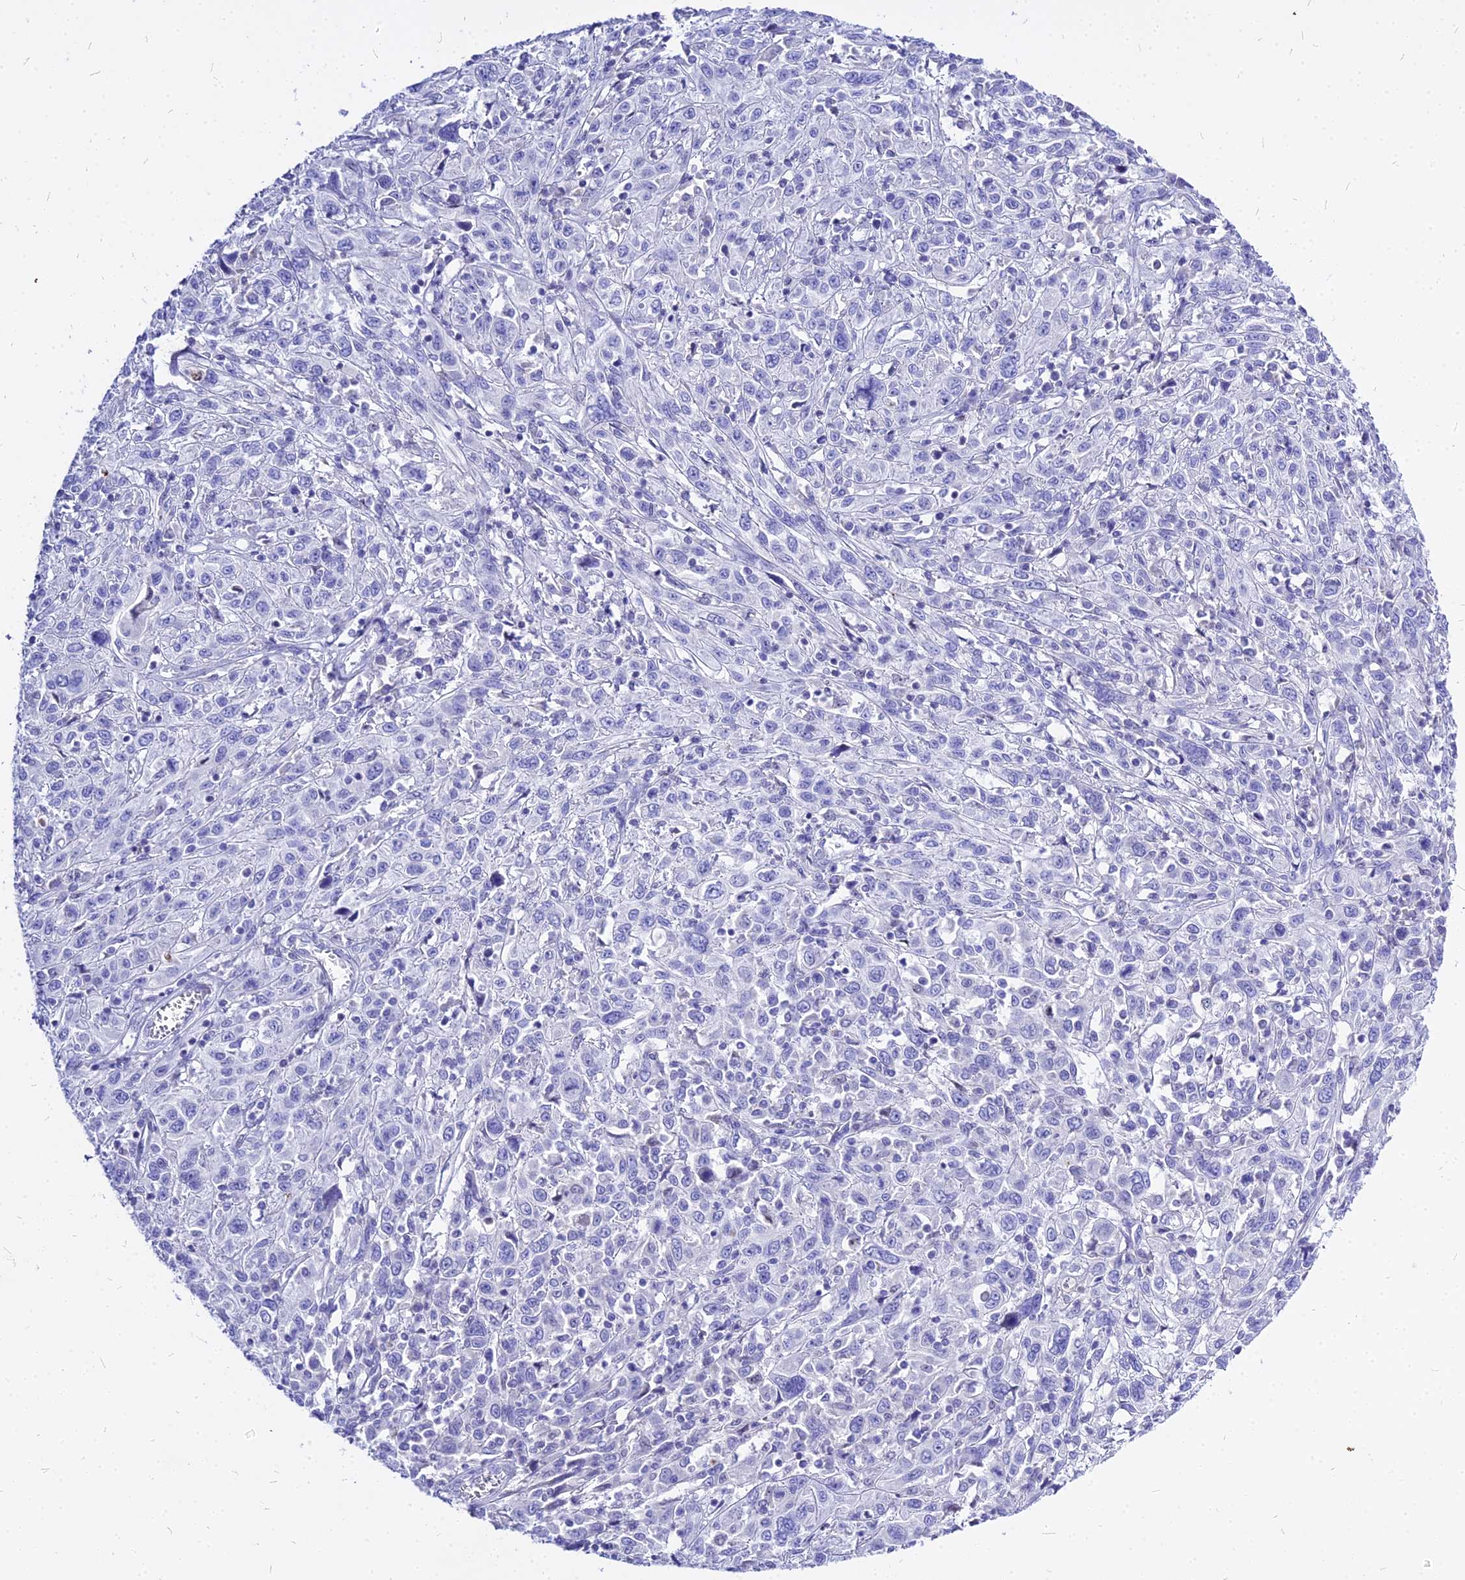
{"staining": {"intensity": "negative", "quantity": "none", "location": "none"}, "tissue": "cervical cancer", "cell_type": "Tumor cells", "image_type": "cancer", "snomed": [{"axis": "morphology", "description": "Squamous cell carcinoma, NOS"}, {"axis": "topography", "description": "Cervix"}], "caption": "This is an immunohistochemistry (IHC) image of cervical squamous cell carcinoma. There is no positivity in tumor cells.", "gene": "CARD18", "patient": {"sex": "female", "age": 46}}